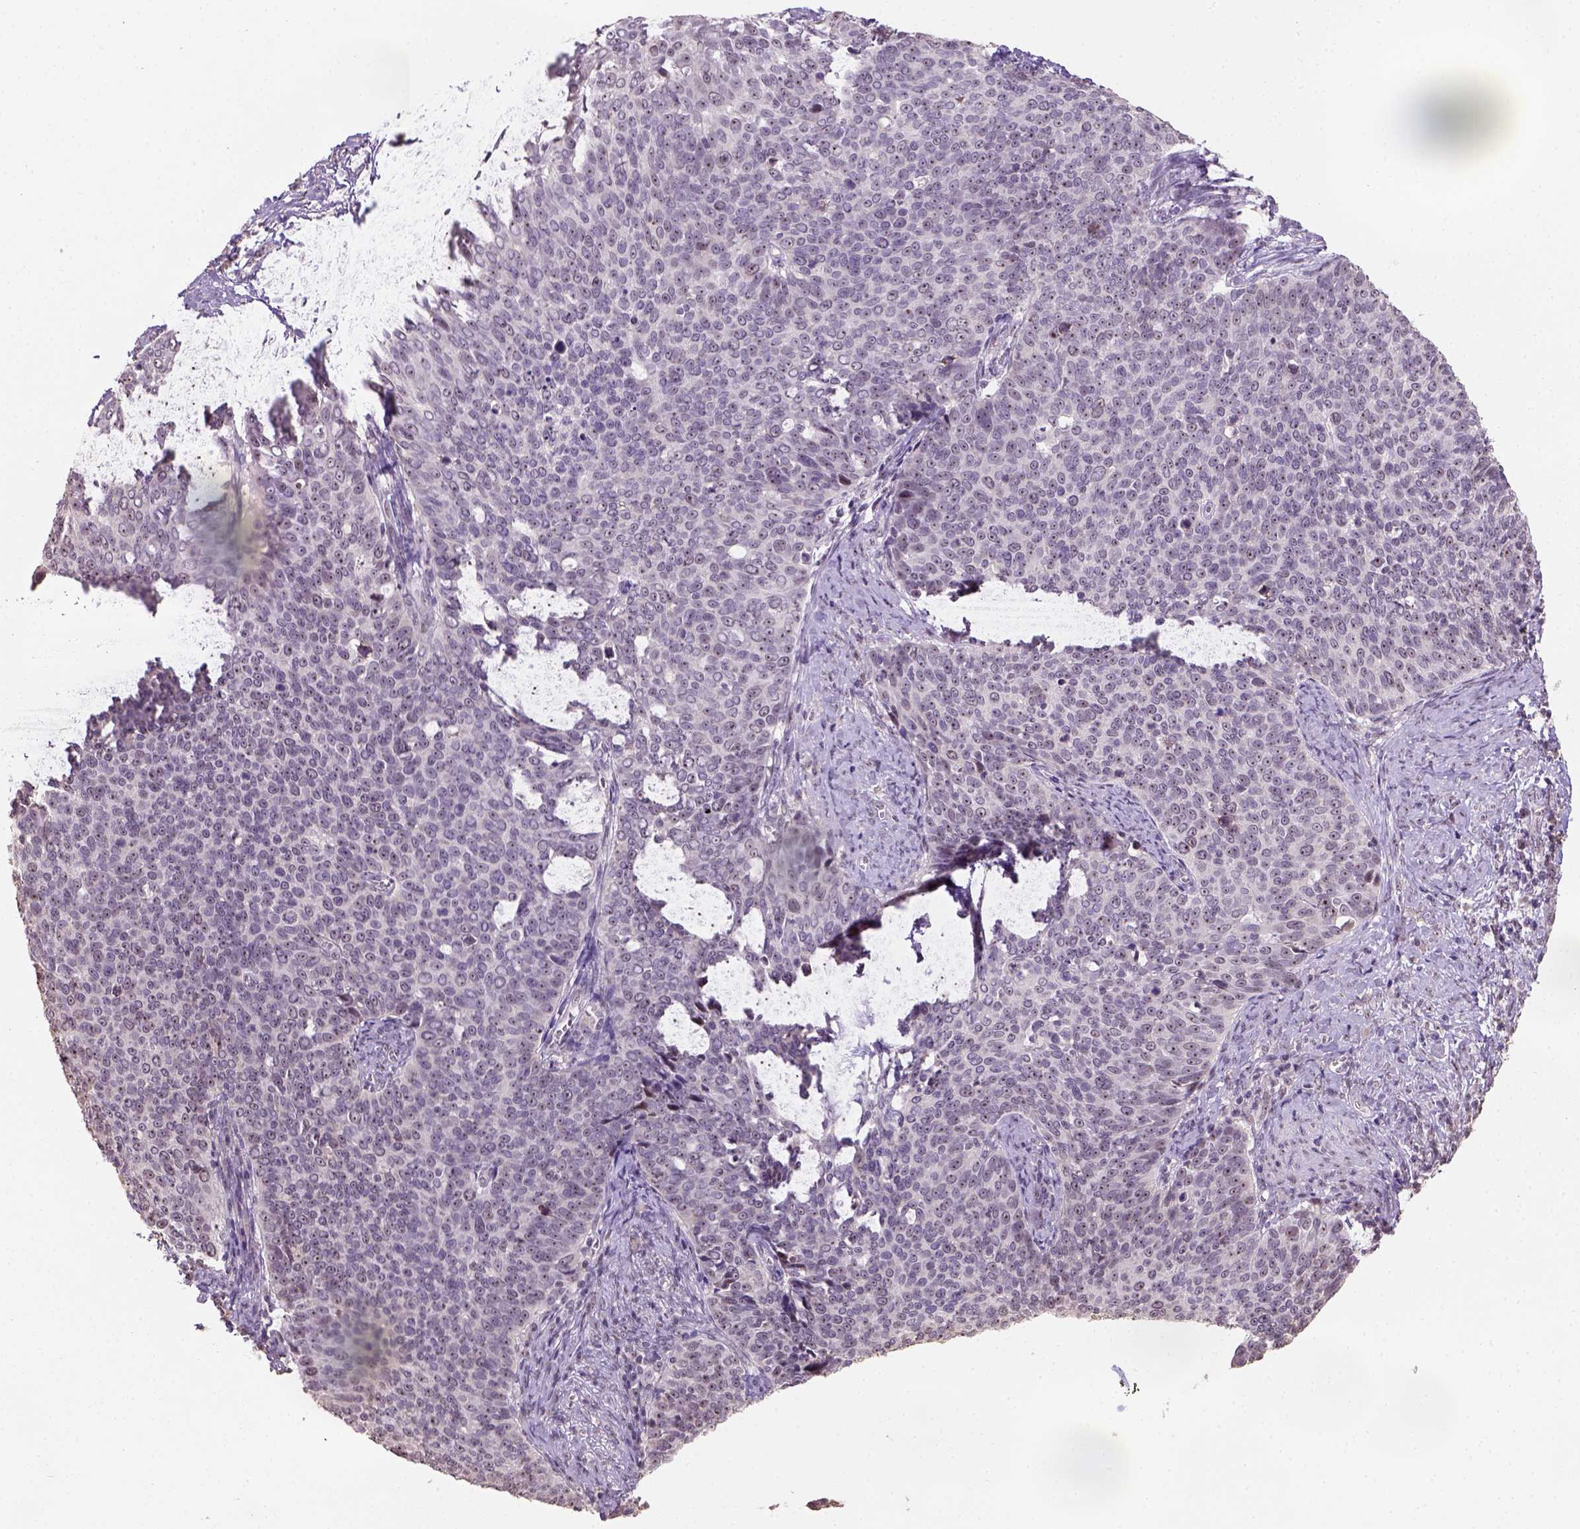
{"staining": {"intensity": "weak", "quantity": "<25%", "location": "nuclear"}, "tissue": "cervical cancer", "cell_type": "Tumor cells", "image_type": "cancer", "snomed": [{"axis": "morphology", "description": "Normal tissue, NOS"}, {"axis": "morphology", "description": "Squamous cell carcinoma, NOS"}, {"axis": "topography", "description": "Cervix"}], "caption": "A high-resolution micrograph shows IHC staining of cervical cancer (squamous cell carcinoma), which demonstrates no significant expression in tumor cells.", "gene": "DDX50", "patient": {"sex": "female", "age": 39}}